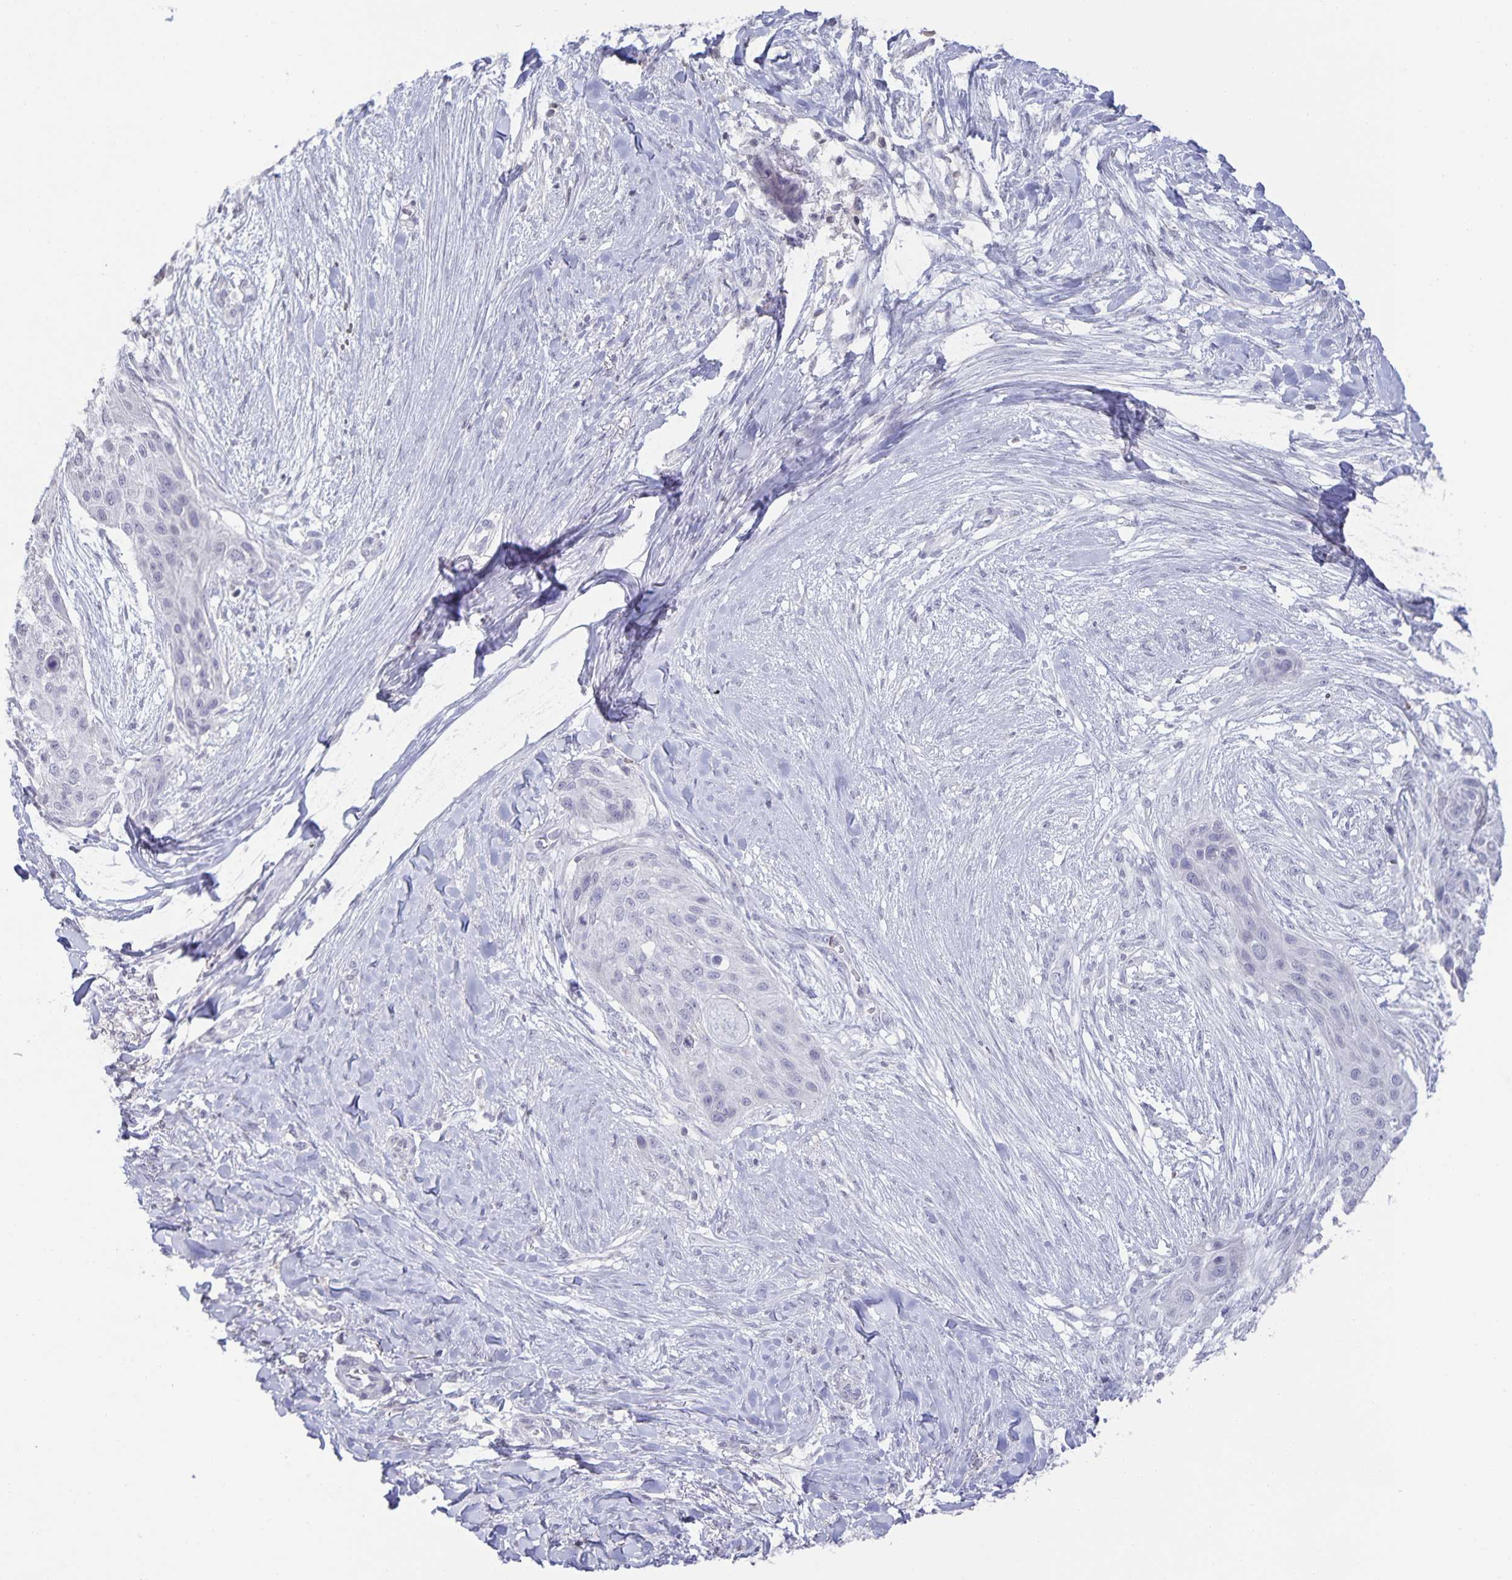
{"staining": {"intensity": "negative", "quantity": "none", "location": "none"}, "tissue": "skin cancer", "cell_type": "Tumor cells", "image_type": "cancer", "snomed": [{"axis": "morphology", "description": "Squamous cell carcinoma, NOS"}, {"axis": "topography", "description": "Skin"}], "caption": "Skin squamous cell carcinoma stained for a protein using immunohistochemistry (IHC) shows no positivity tumor cells.", "gene": "AQP4", "patient": {"sex": "female", "age": 87}}